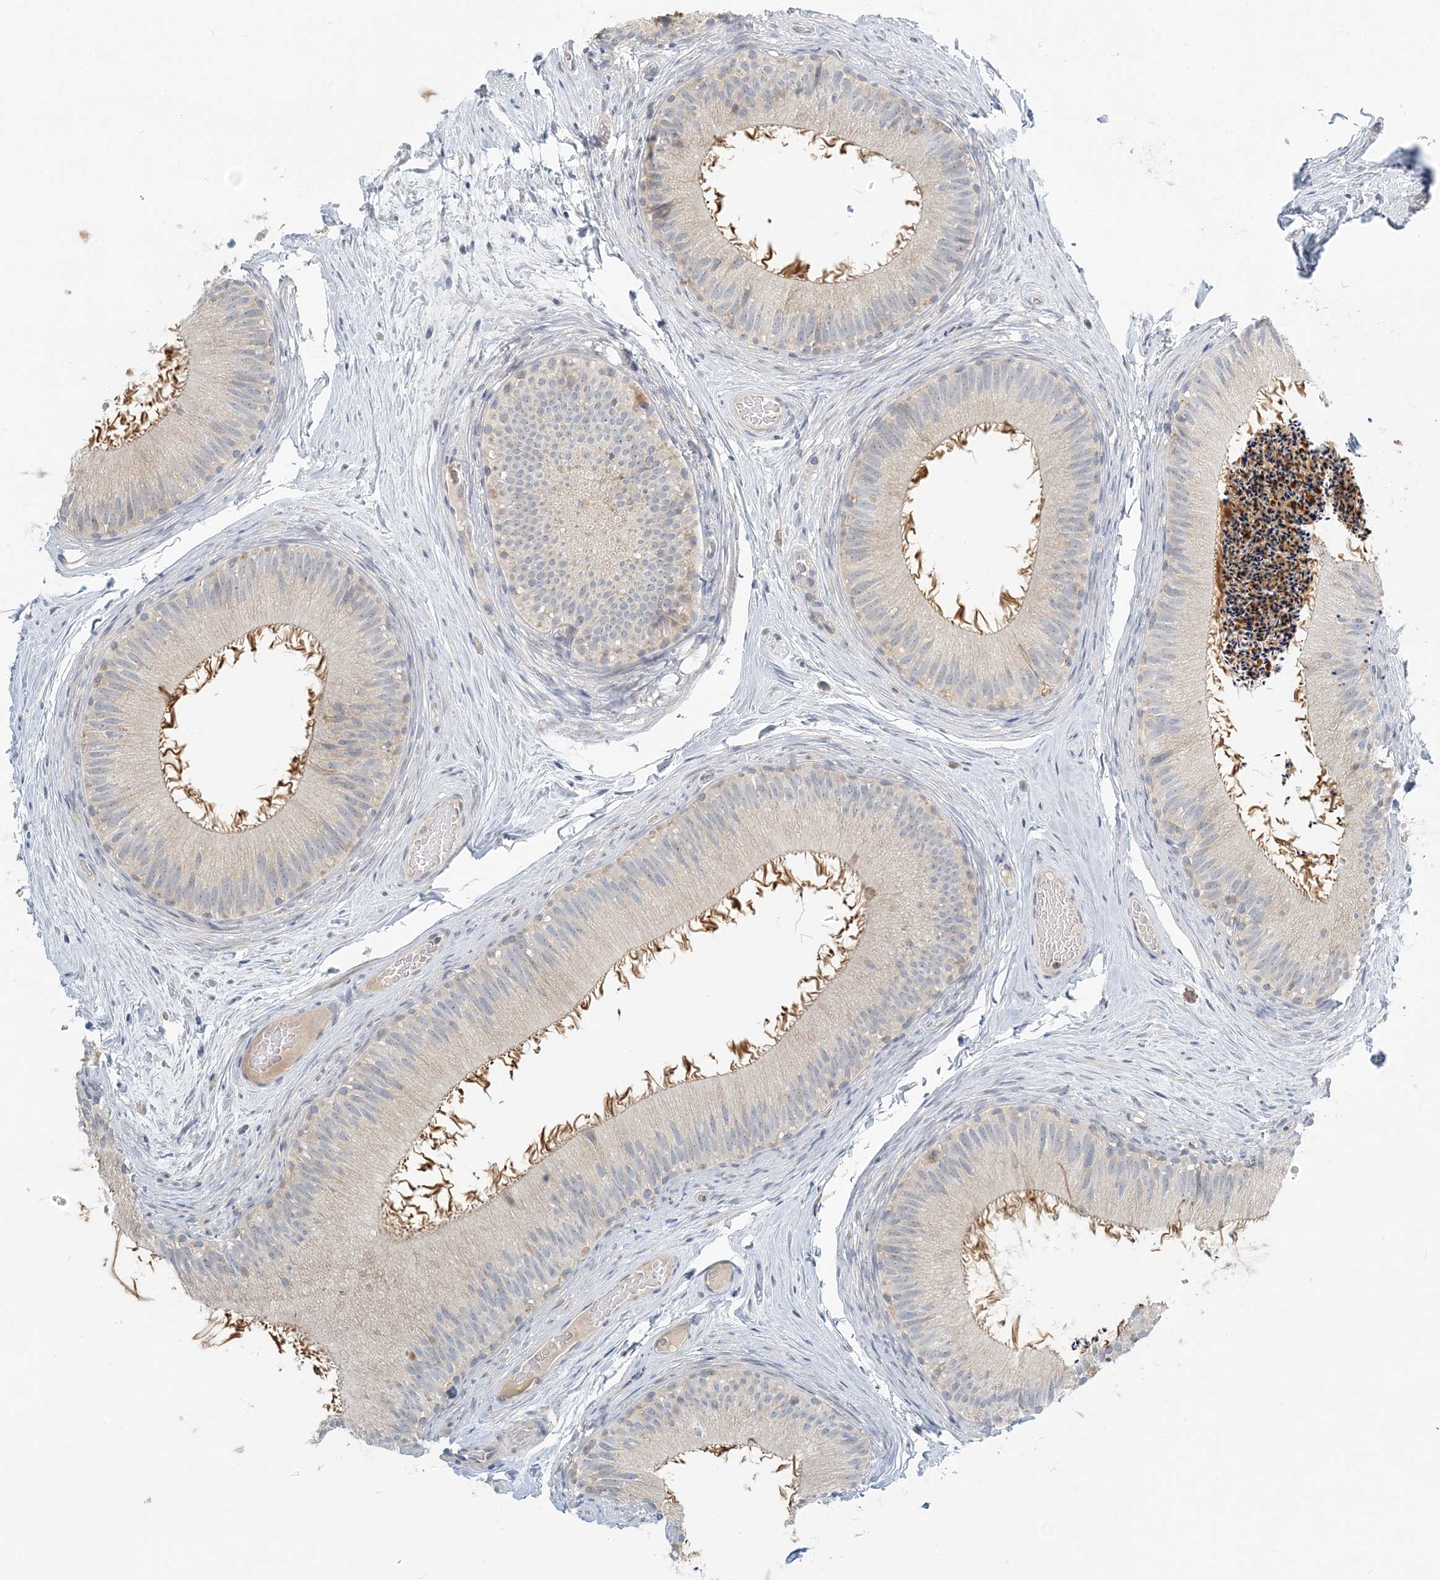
{"staining": {"intensity": "moderate", "quantity": "<25%", "location": "cytoplasmic/membranous"}, "tissue": "epididymis", "cell_type": "Glandular cells", "image_type": "normal", "snomed": [{"axis": "morphology", "description": "Normal tissue, NOS"}, {"axis": "topography", "description": "Epididymis"}], "caption": "Epididymis stained with DAB (3,3'-diaminobenzidine) immunohistochemistry (IHC) exhibits low levels of moderate cytoplasmic/membranous expression in approximately <25% of glandular cells.", "gene": "NAA11", "patient": {"sex": "male", "age": 50}}